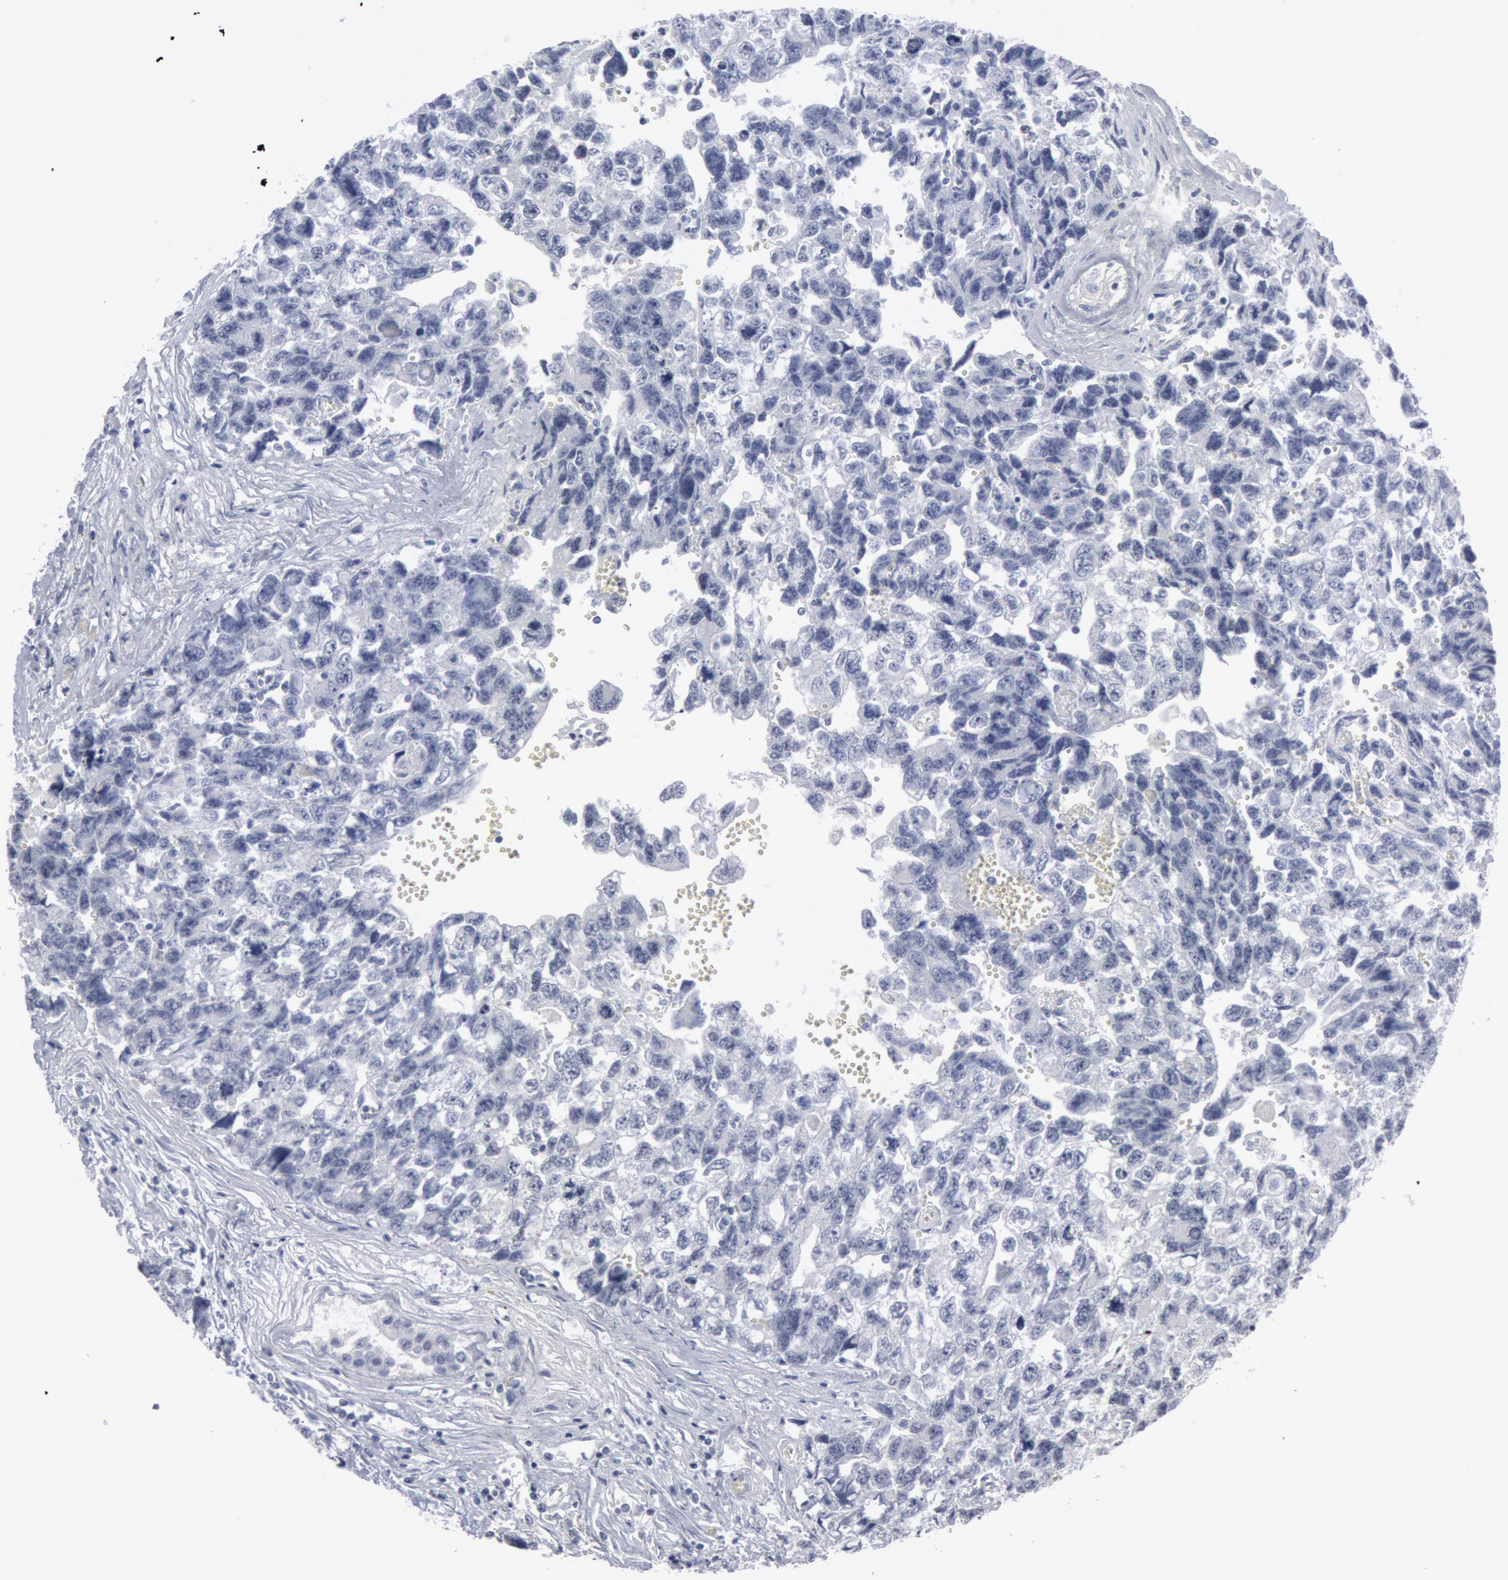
{"staining": {"intensity": "negative", "quantity": "none", "location": "none"}, "tissue": "testis cancer", "cell_type": "Tumor cells", "image_type": "cancer", "snomed": [{"axis": "morphology", "description": "Carcinoma, Embryonal, NOS"}, {"axis": "topography", "description": "Testis"}], "caption": "Photomicrograph shows no protein positivity in tumor cells of testis cancer tissue.", "gene": "DMC1", "patient": {"sex": "male", "age": 31}}